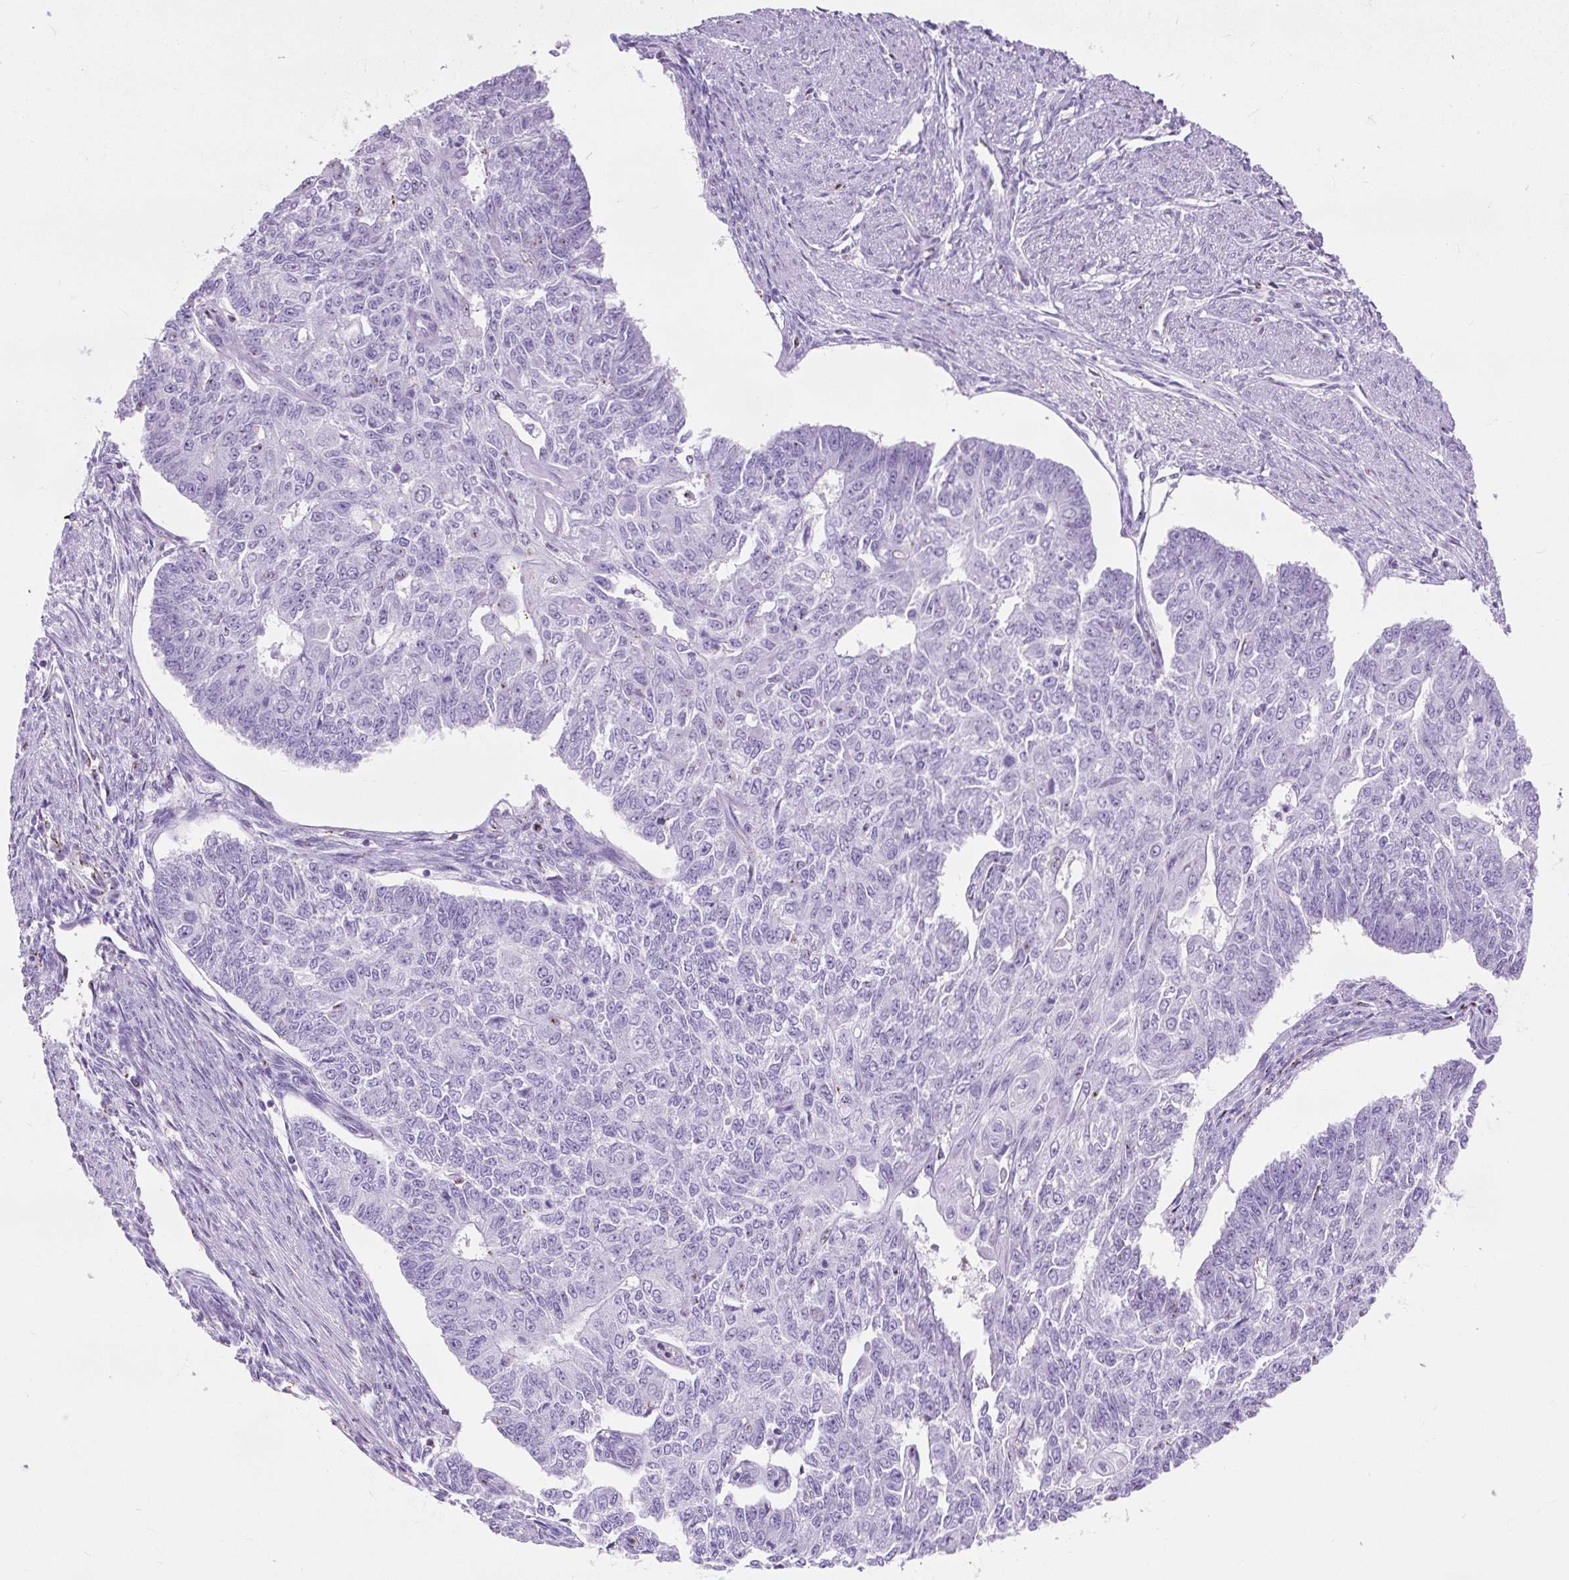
{"staining": {"intensity": "negative", "quantity": "none", "location": "none"}, "tissue": "endometrial cancer", "cell_type": "Tumor cells", "image_type": "cancer", "snomed": [{"axis": "morphology", "description": "Adenocarcinoma, NOS"}, {"axis": "topography", "description": "Endometrium"}], "caption": "Endometrial cancer (adenocarcinoma) was stained to show a protein in brown. There is no significant positivity in tumor cells. (DAB (3,3'-diaminobenzidine) IHC, high magnification).", "gene": "OR10A7", "patient": {"sex": "female", "age": 32}}